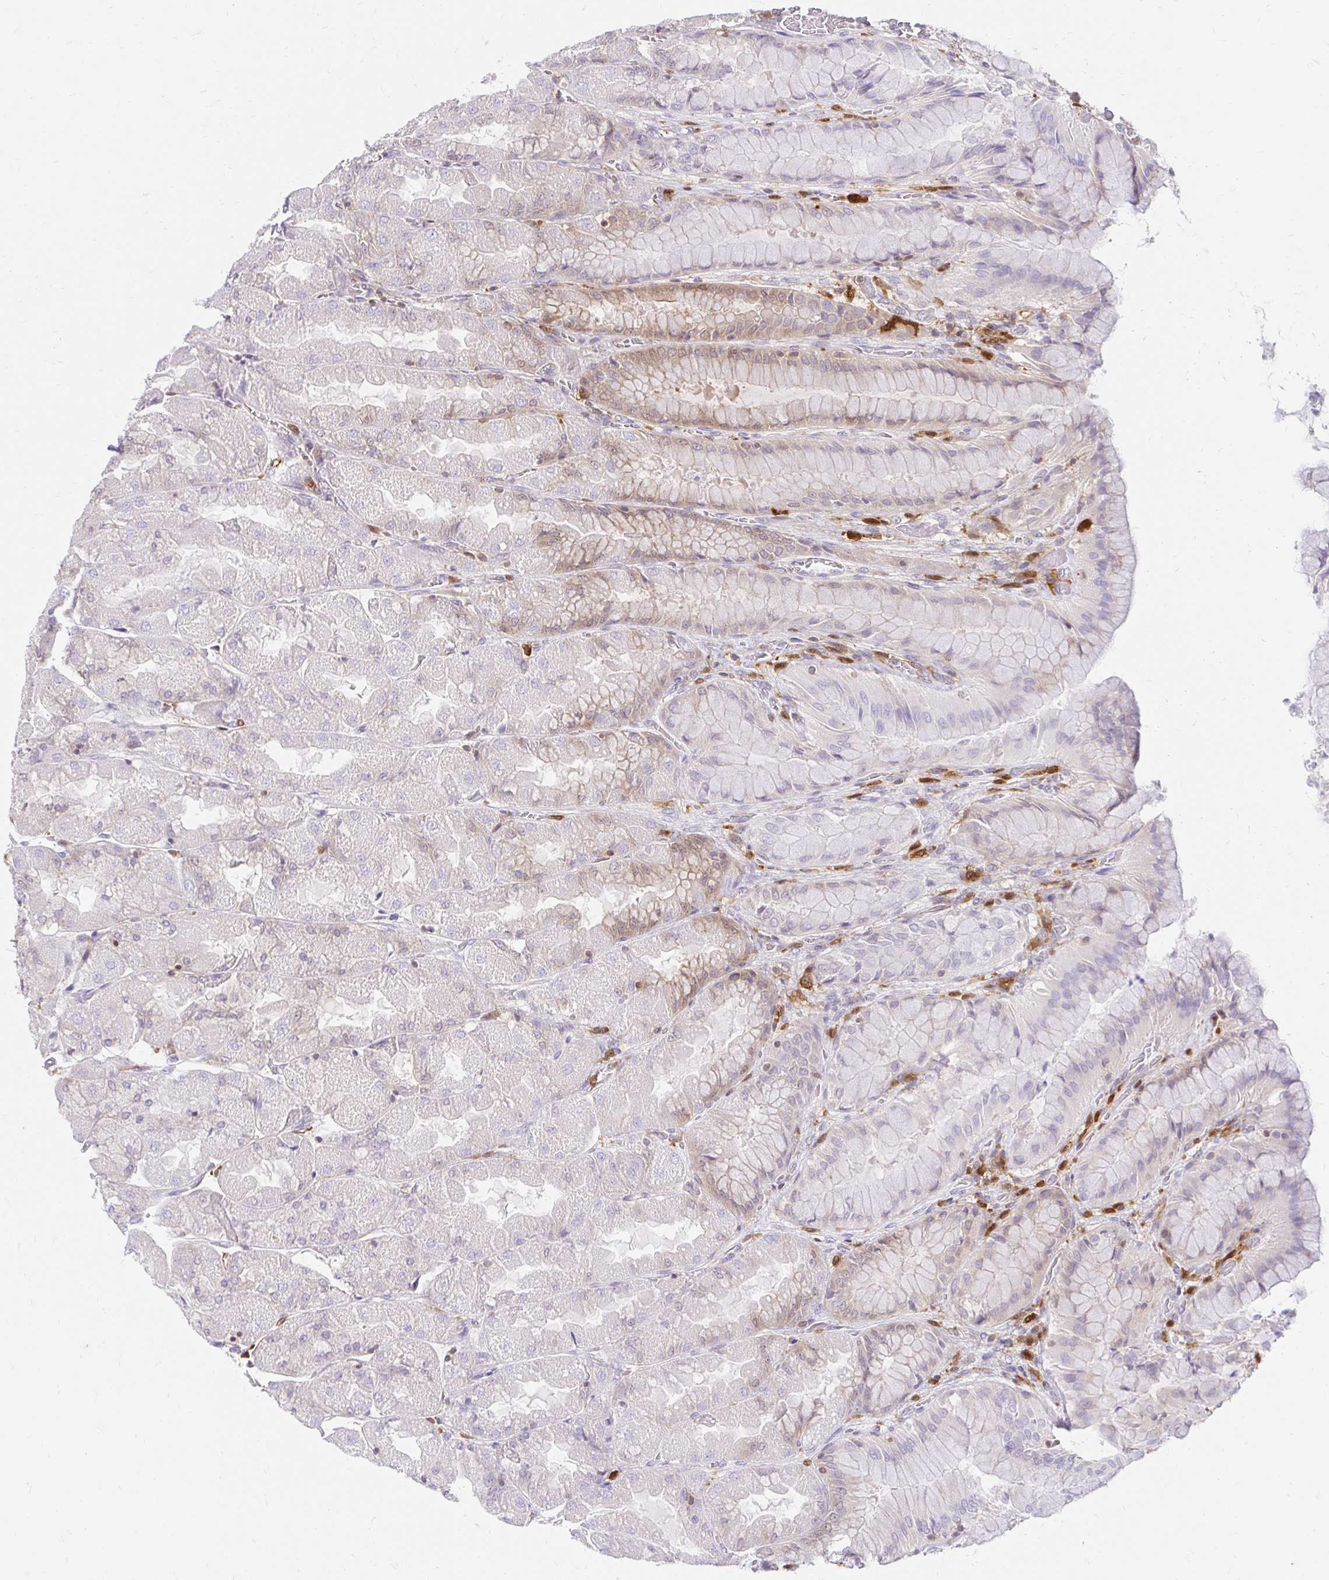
{"staining": {"intensity": "weak", "quantity": "25%-75%", "location": "cytoplasmic/membranous"}, "tissue": "stomach", "cell_type": "Glandular cells", "image_type": "normal", "snomed": [{"axis": "morphology", "description": "Normal tissue, NOS"}, {"axis": "topography", "description": "Stomach"}], "caption": "Immunohistochemical staining of normal stomach displays weak cytoplasmic/membranous protein expression in approximately 25%-75% of glandular cells.", "gene": "PYCARD", "patient": {"sex": "female", "age": 61}}